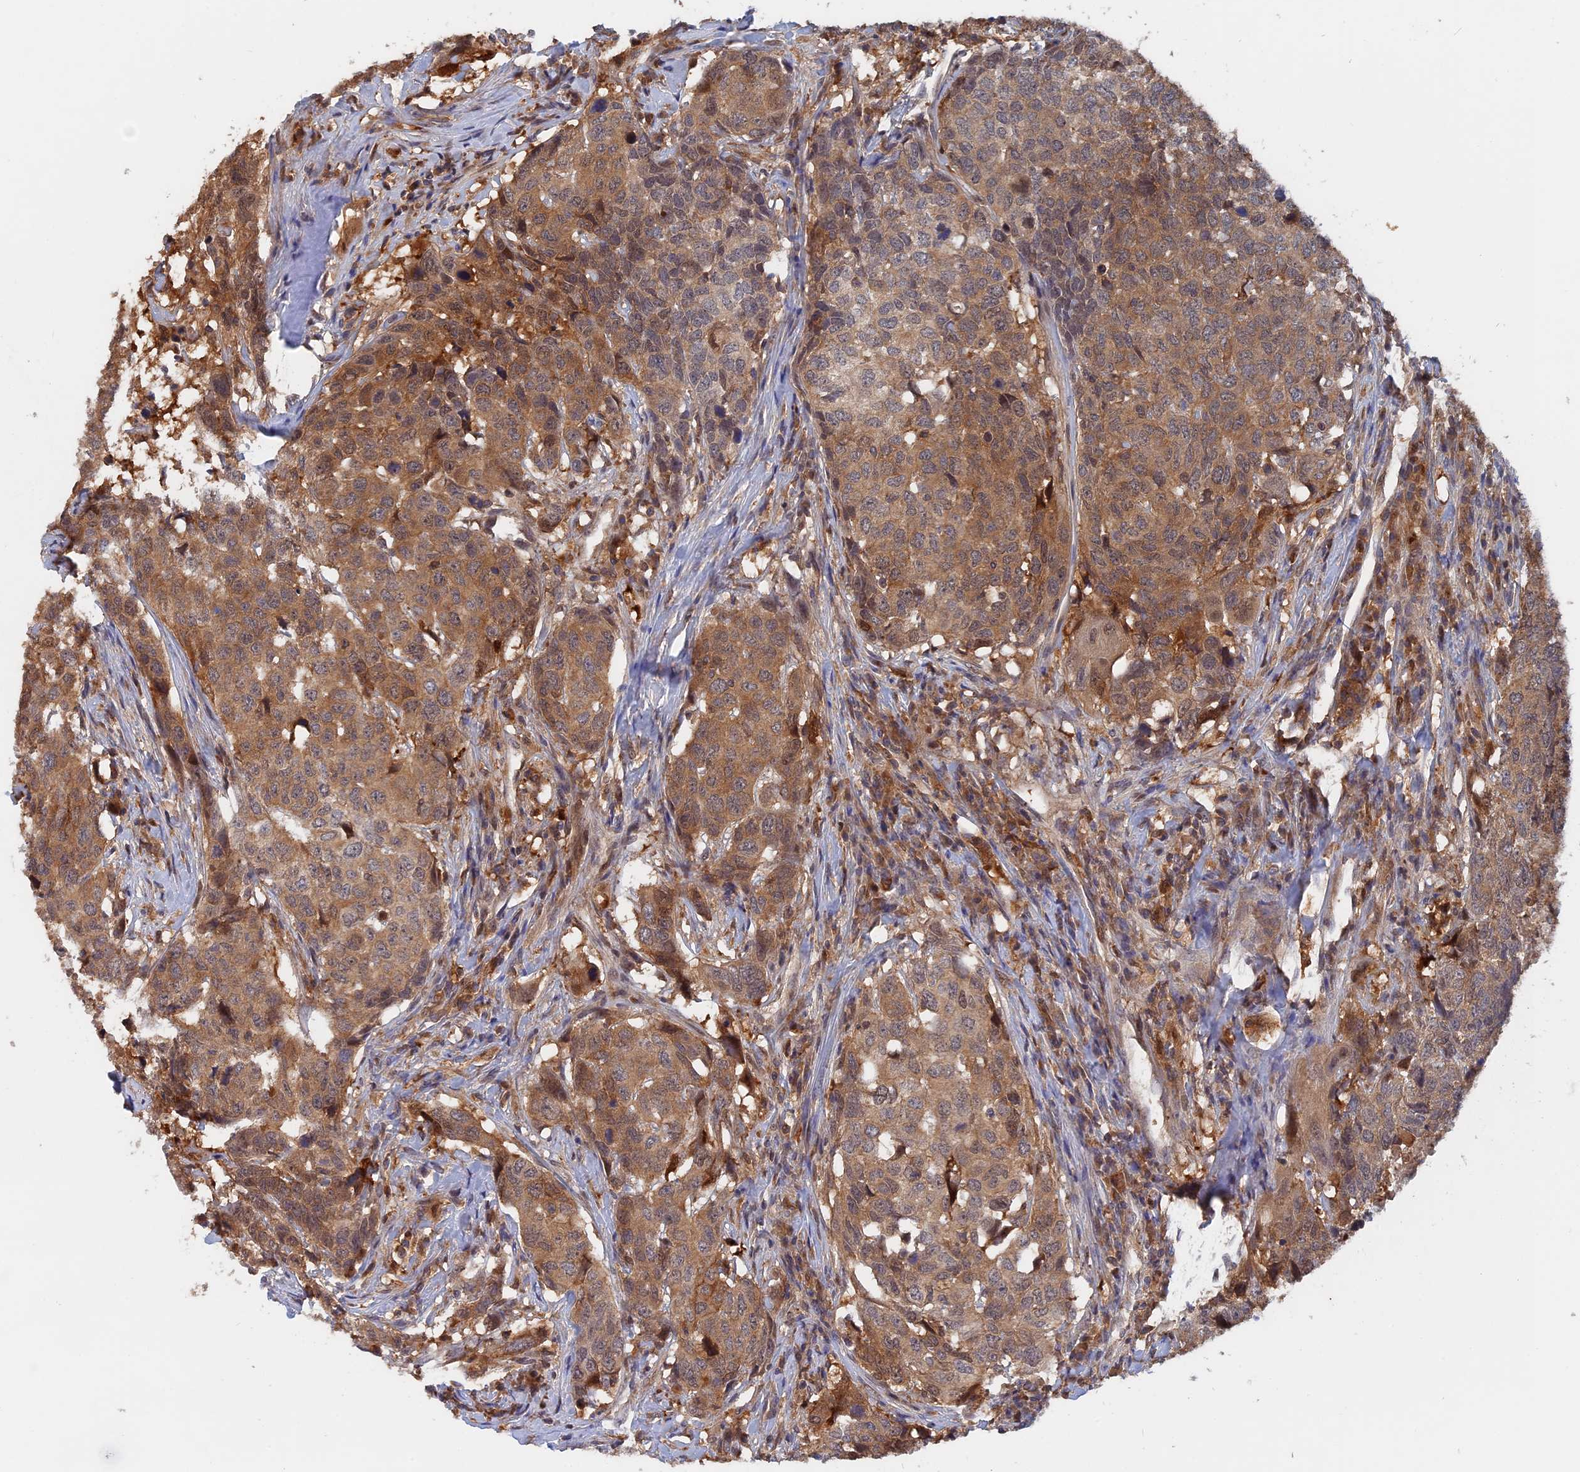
{"staining": {"intensity": "moderate", "quantity": ">75%", "location": "cytoplasmic/membranous"}, "tissue": "head and neck cancer", "cell_type": "Tumor cells", "image_type": "cancer", "snomed": [{"axis": "morphology", "description": "Squamous cell carcinoma, NOS"}, {"axis": "topography", "description": "Head-Neck"}], "caption": "Immunohistochemical staining of human head and neck squamous cell carcinoma reveals medium levels of moderate cytoplasmic/membranous positivity in about >75% of tumor cells.", "gene": "BLVRA", "patient": {"sex": "male", "age": 66}}